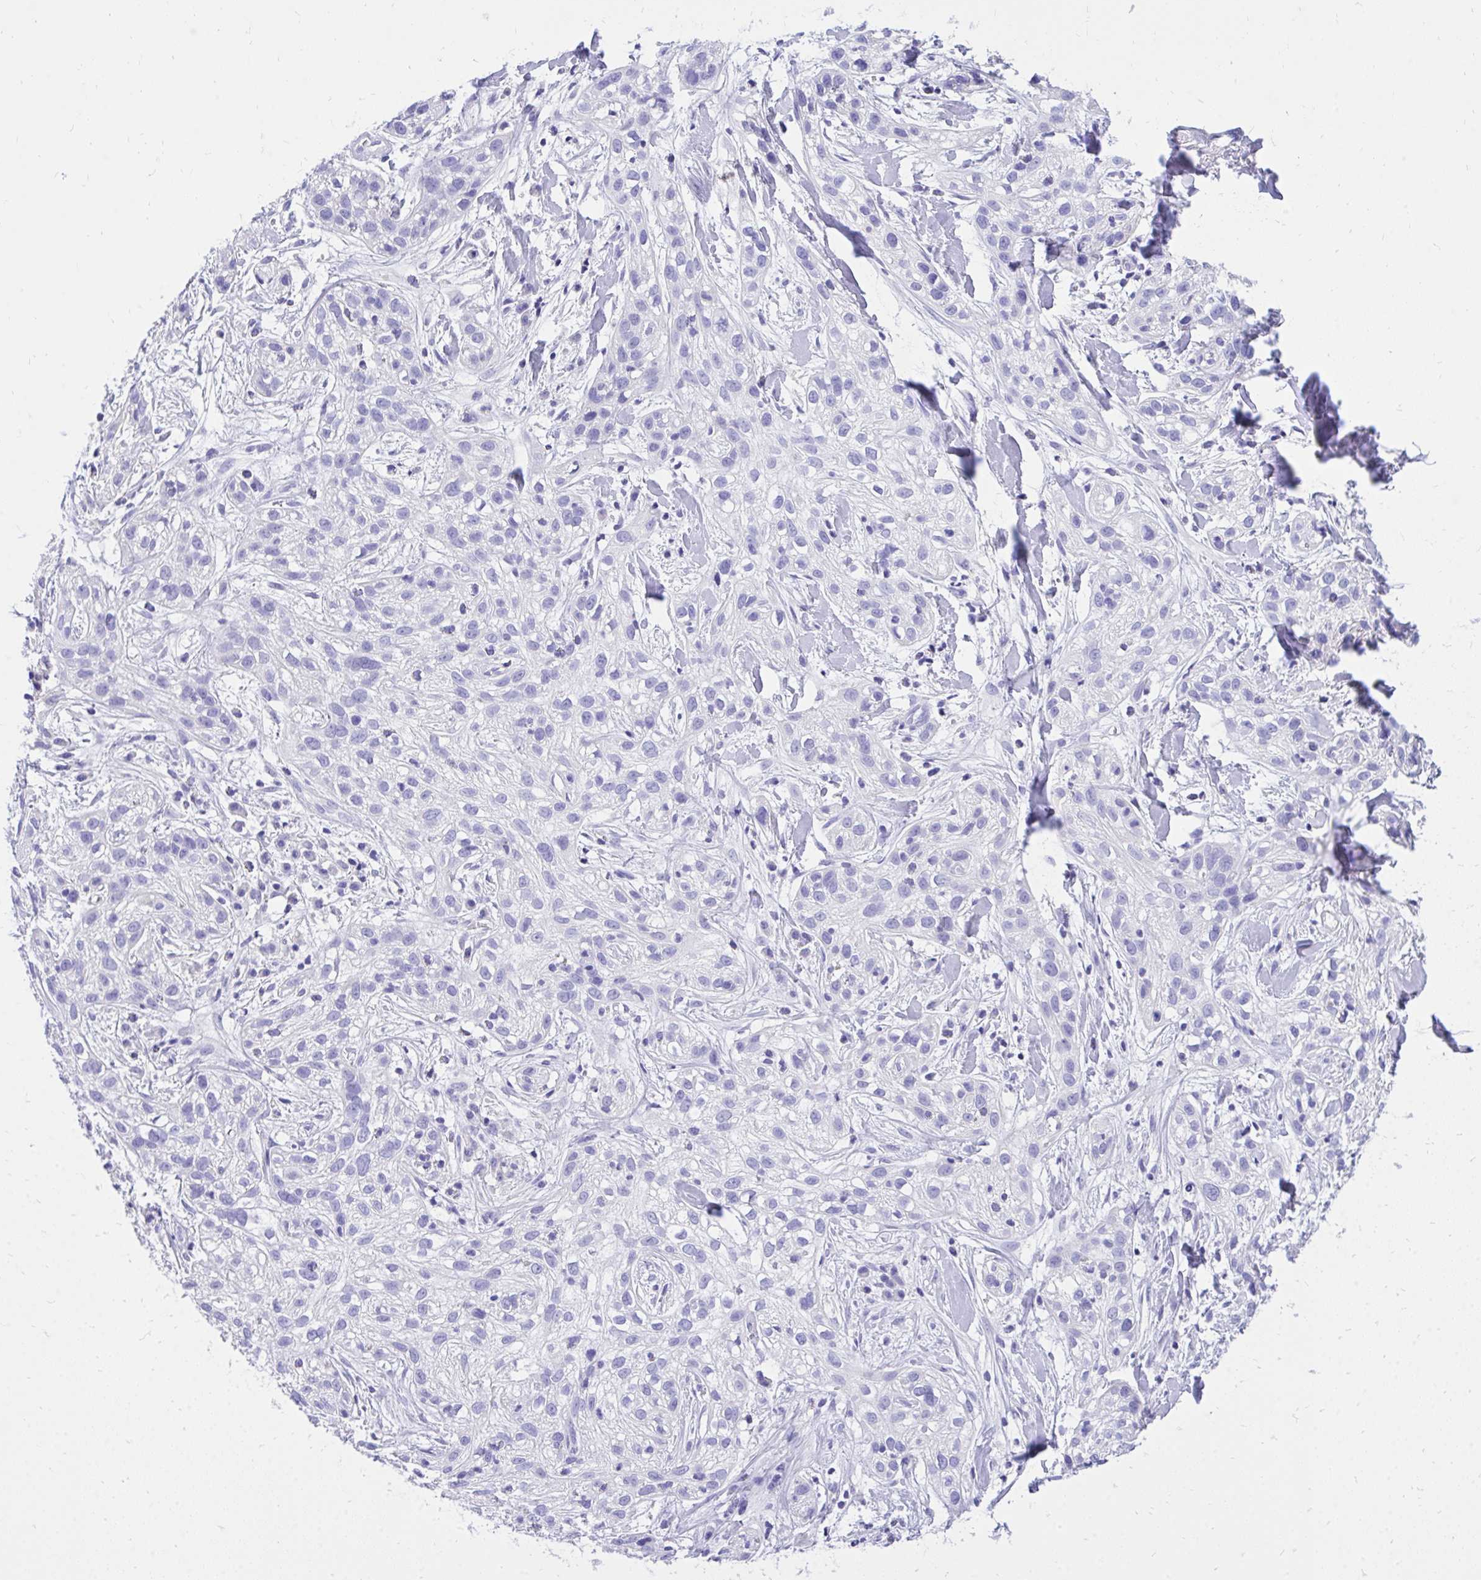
{"staining": {"intensity": "negative", "quantity": "none", "location": "none"}, "tissue": "skin cancer", "cell_type": "Tumor cells", "image_type": "cancer", "snomed": [{"axis": "morphology", "description": "Squamous cell carcinoma, NOS"}, {"axis": "topography", "description": "Skin"}], "caption": "Immunohistochemistry (IHC) of human squamous cell carcinoma (skin) shows no positivity in tumor cells.", "gene": "MON1A", "patient": {"sex": "male", "age": 82}}